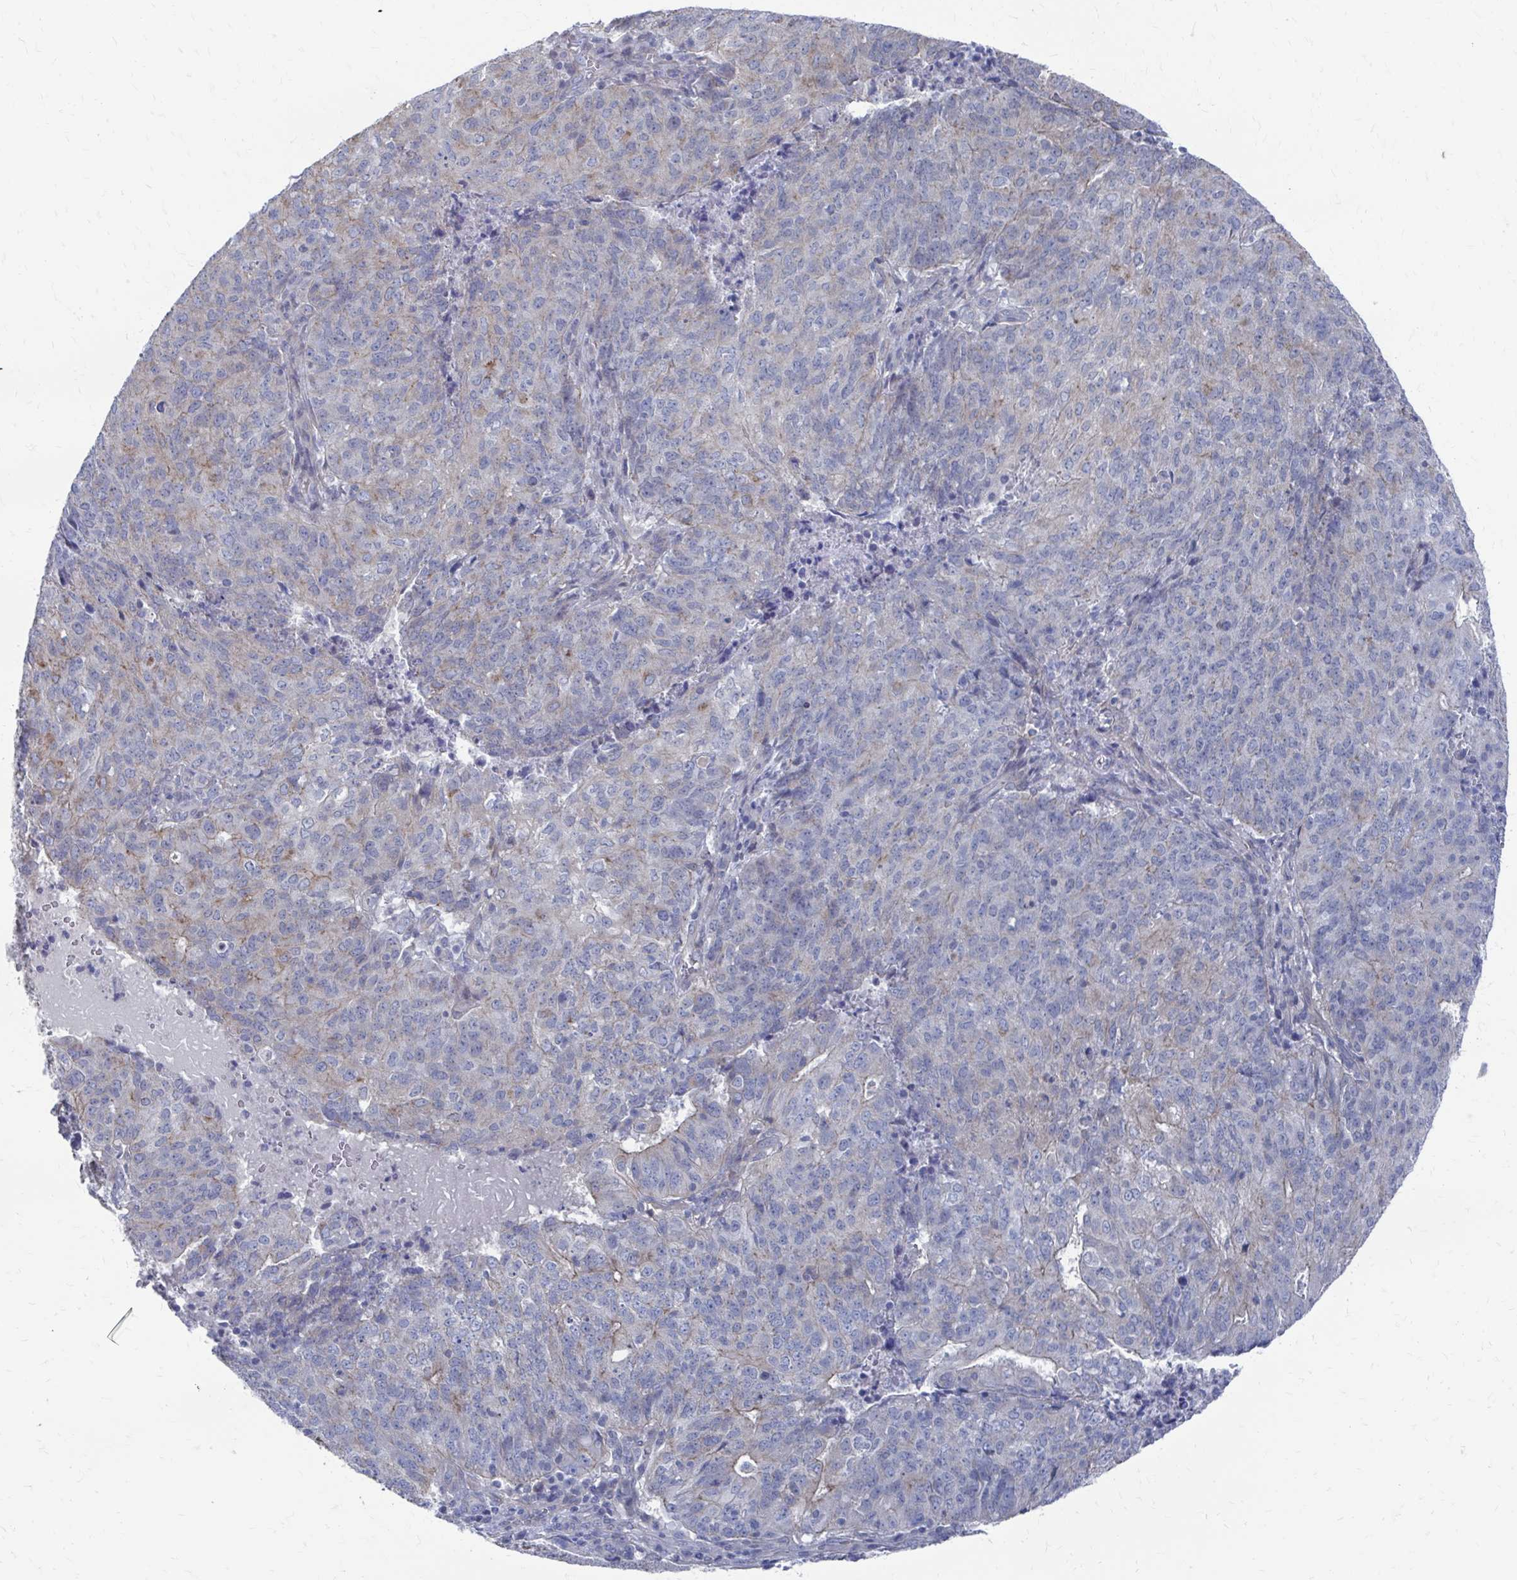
{"staining": {"intensity": "negative", "quantity": "none", "location": "none"}, "tissue": "endometrial cancer", "cell_type": "Tumor cells", "image_type": "cancer", "snomed": [{"axis": "morphology", "description": "Adenocarcinoma, NOS"}, {"axis": "topography", "description": "Endometrium"}], "caption": "Tumor cells show no significant protein expression in endometrial cancer.", "gene": "PLEKHG7", "patient": {"sex": "female", "age": 82}}